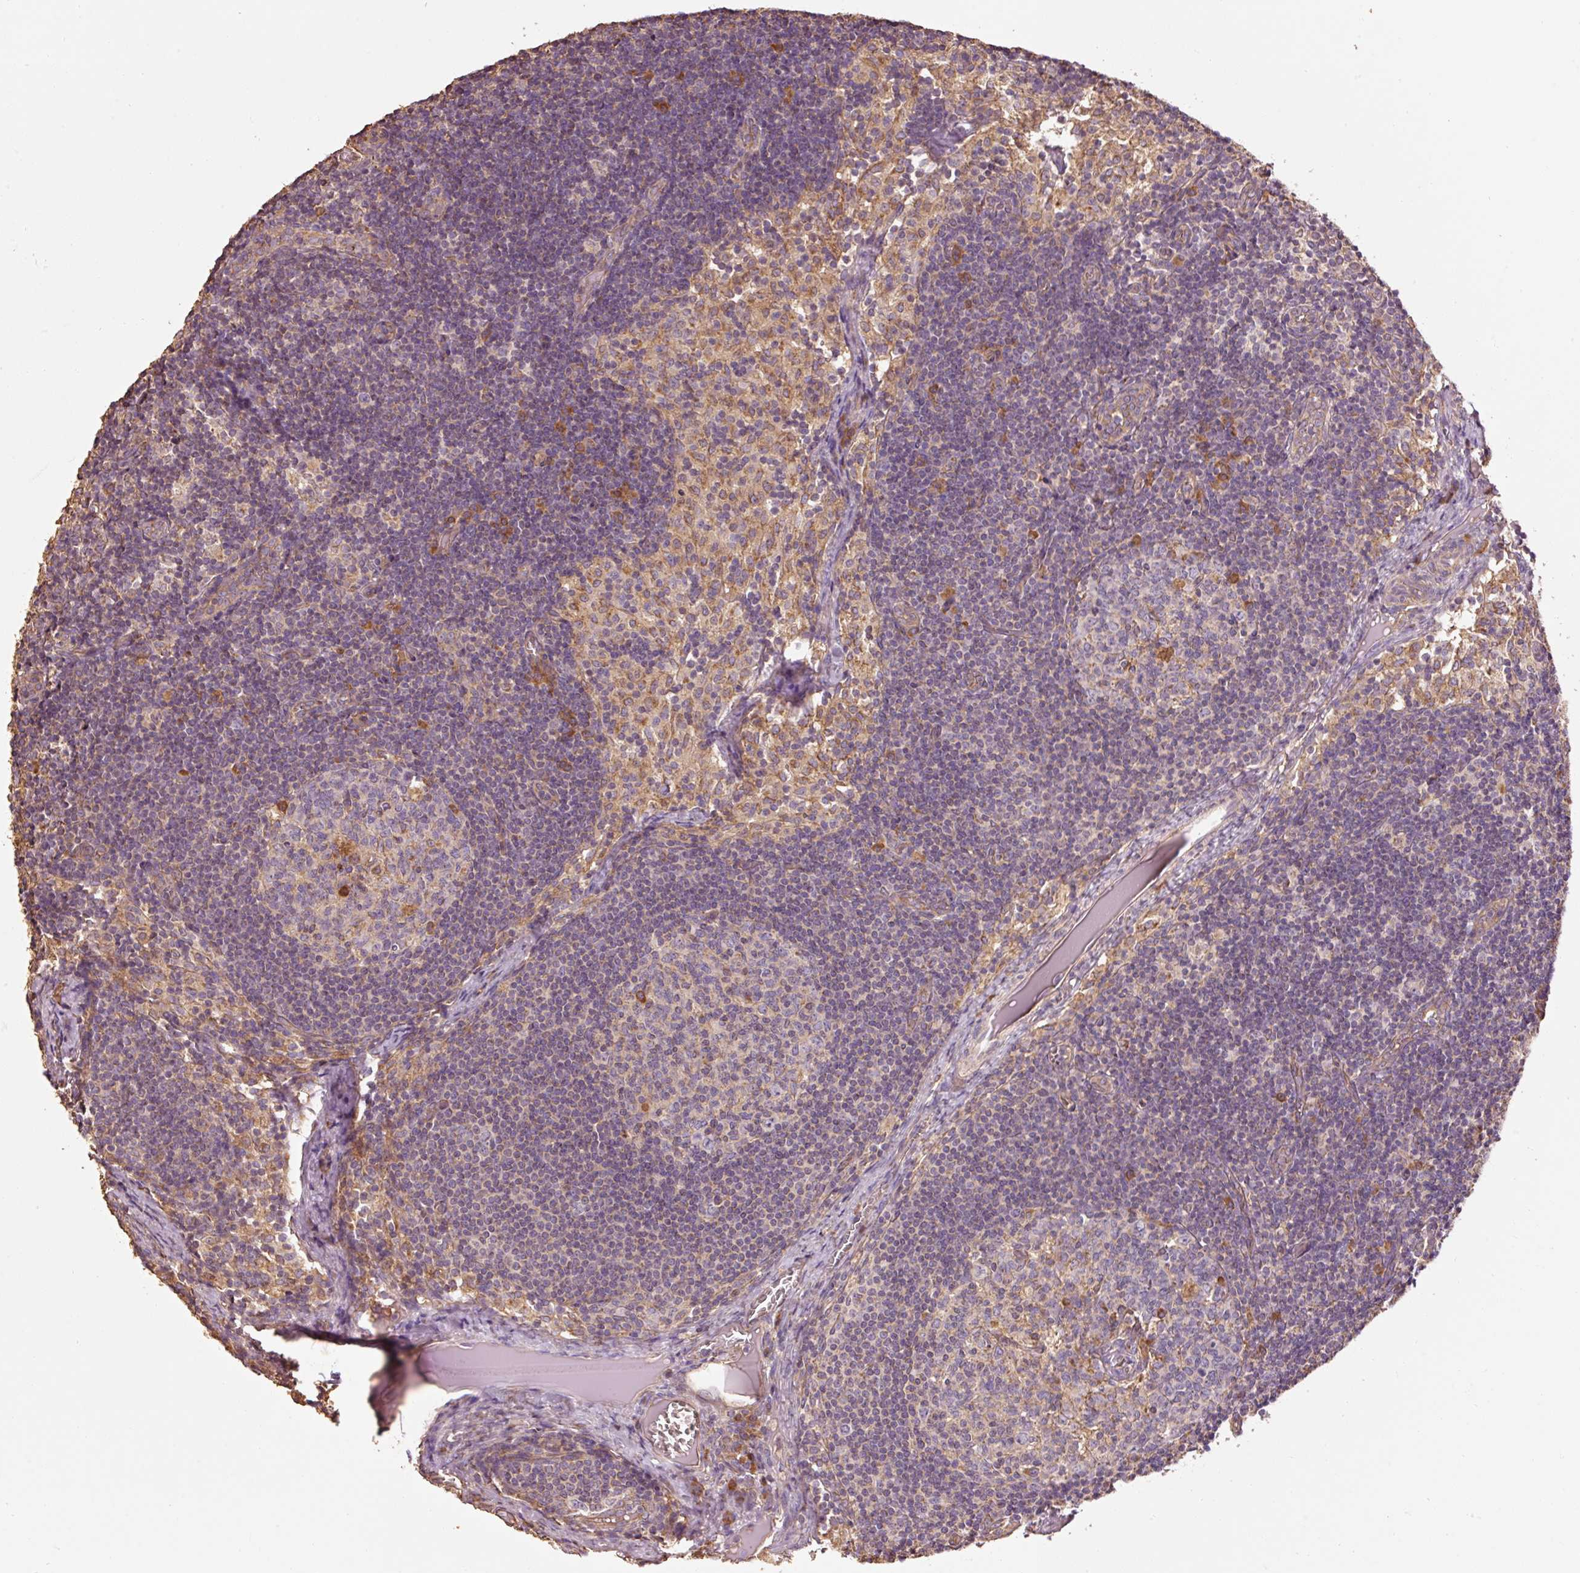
{"staining": {"intensity": "moderate", "quantity": "<25%", "location": "cytoplasmic/membranous"}, "tissue": "lymph node", "cell_type": "Germinal center cells", "image_type": "normal", "snomed": [{"axis": "morphology", "description": "Normal tissue, NOS"}, {"axis": "topography", "description": "Lymph node"}], "caption": "Lymph node stained with DAB (3,3'-diaminobenzidine) immunohistochemistry (IHC) exhibits low levels of moderate cytoplasmic/membranous positivity in about <25% of germinal center cells. The staining was performed using DAB, with brown indicating positive protein expression. Nuclei are stained blue with hematoxylin.", "gene": "EFHC1", "patient": {"sex": "female", "age": 31}}